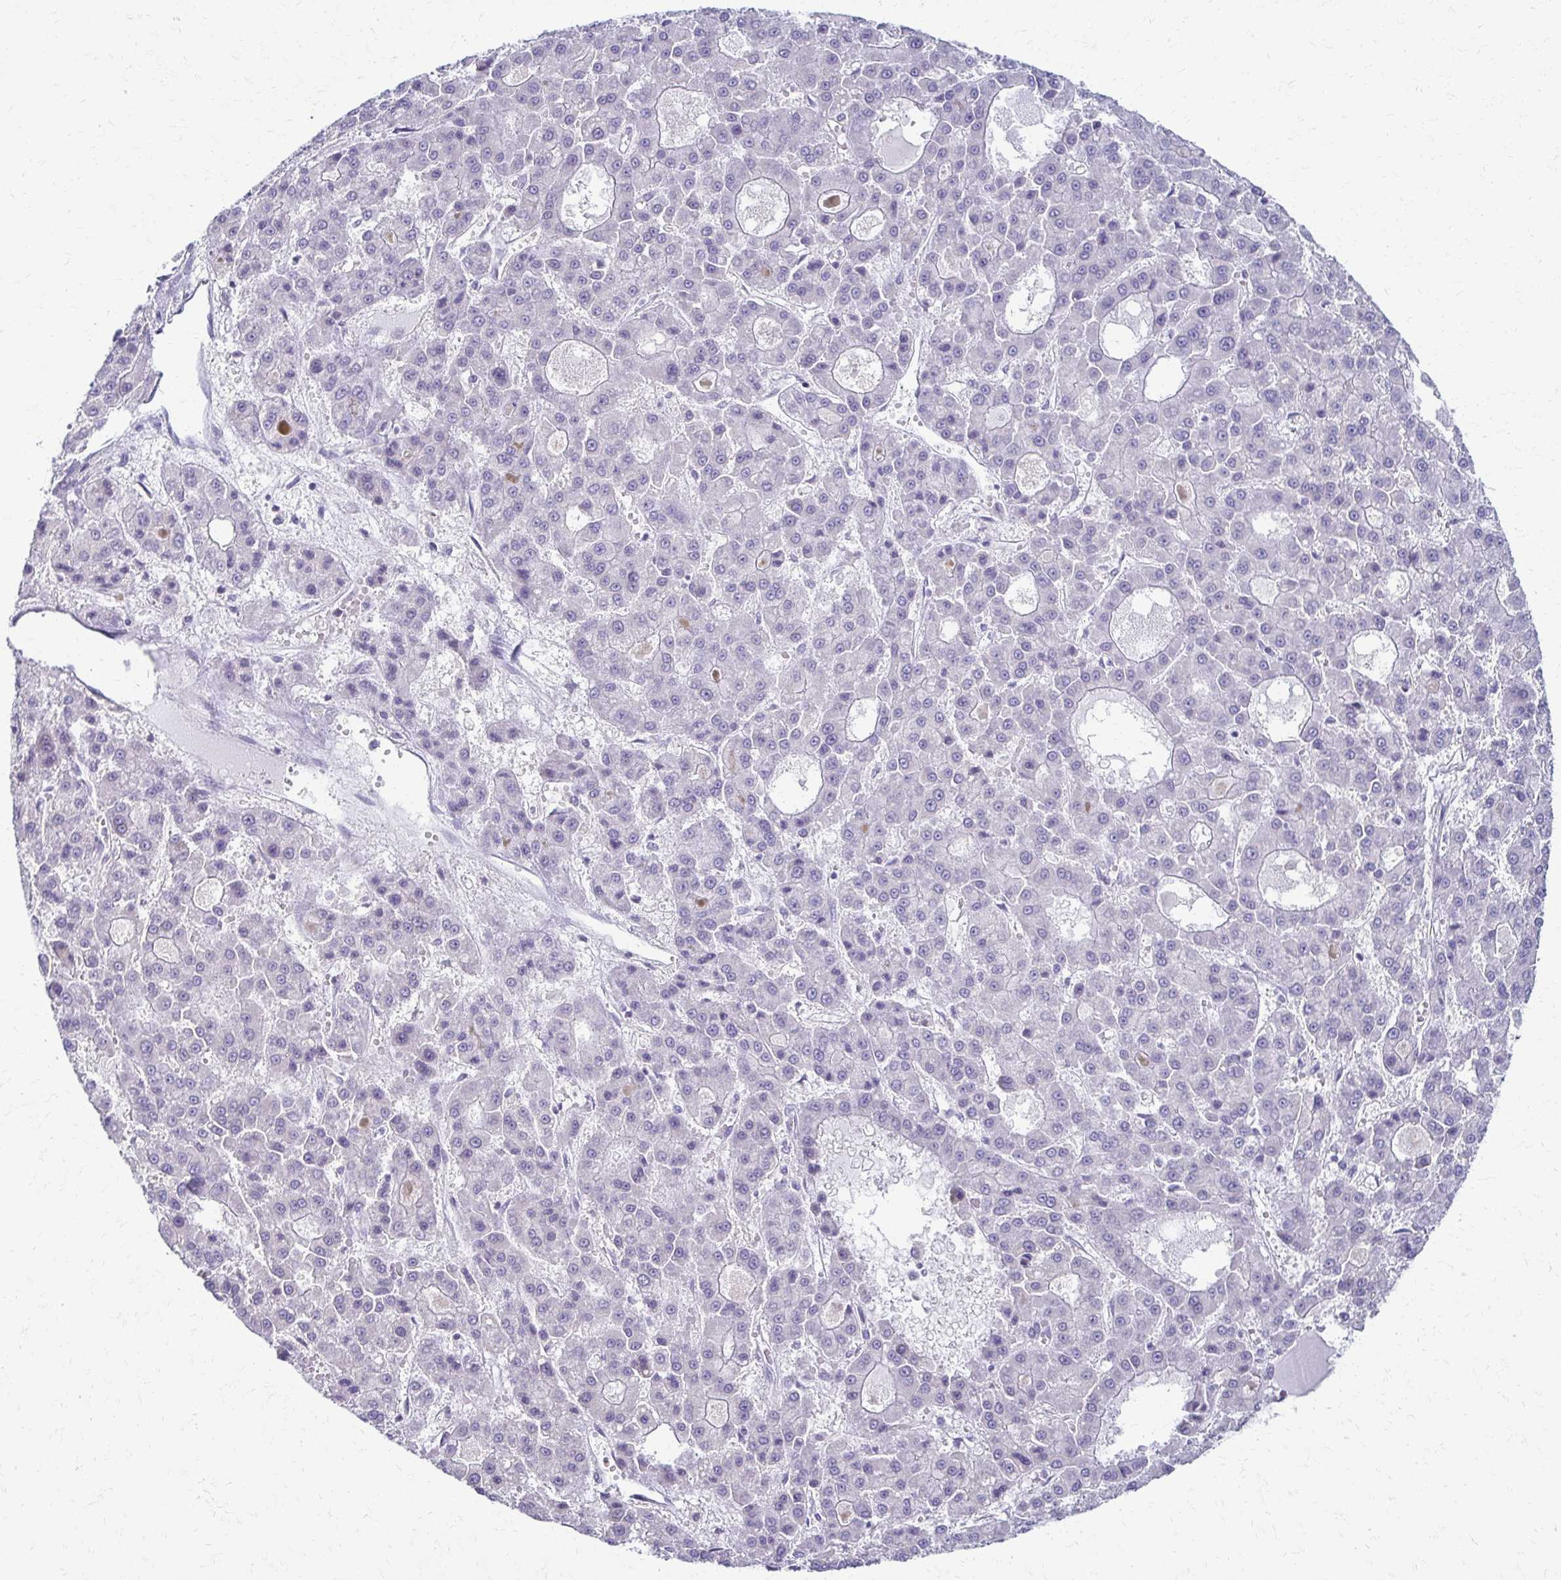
{"staining": {"intensity": "negative", "quantity": "none", "location": "none"}, "tissue": "liver cancer", "cell_type": "Tumor cells", "image_type": "cancer", "snomed": [{"axis": "morphology", "description": "Carcinoma, Hepatocellular, NOS"}, {"axis": "topography", "description": "Liver"}], "caption": "Tumor cells show no significant positivity in hepatocellular carcinoma (liver).", "gene": "FCGR2B", "patient": {"sex": "male", "age": 70}}